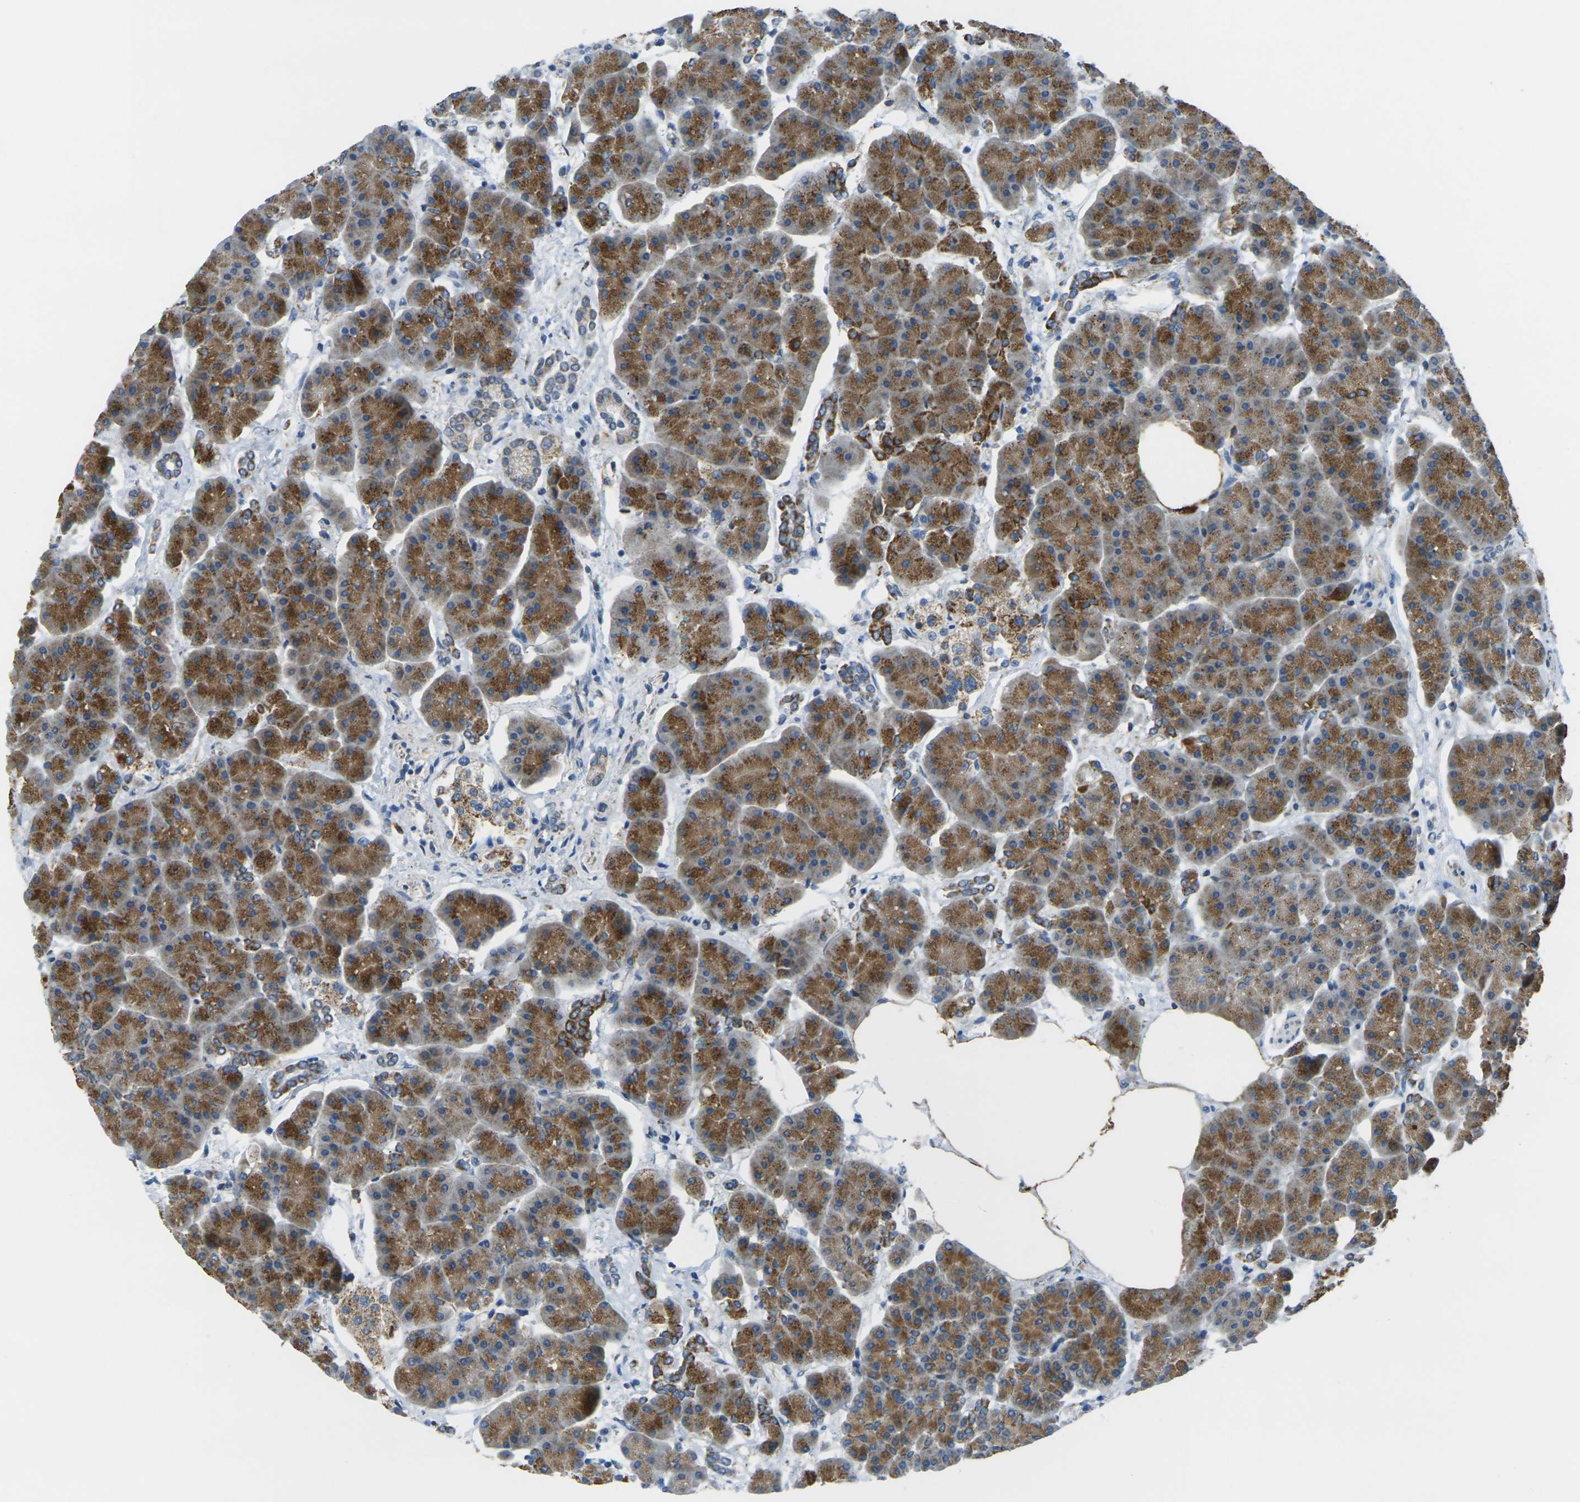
{"staining": {"intensity": "moderate", "quantity": ">75%", "location": "cytoplasmic/membranous"}, "tissue": "pancreas", "cell_type": "Exocrine glandular cells", "image_type": "normal", "snomed": [{"axis": "morphology", "description": "Normal tissue, NOS"}, {"axis": "topography", "description": "Pancreas"}], "caption": "A high-resolution histopathology image shows immunohistochemistry staining of unremarkable pancreas, which displays moderate cytoplasmic/membranous staining in about >75% of exocrine glandular cells. The protein is shown in brown color, while the nuclei are stained blue.", "gene": "CYB5R1", "patient": {"sex": "female", "age": 70}}